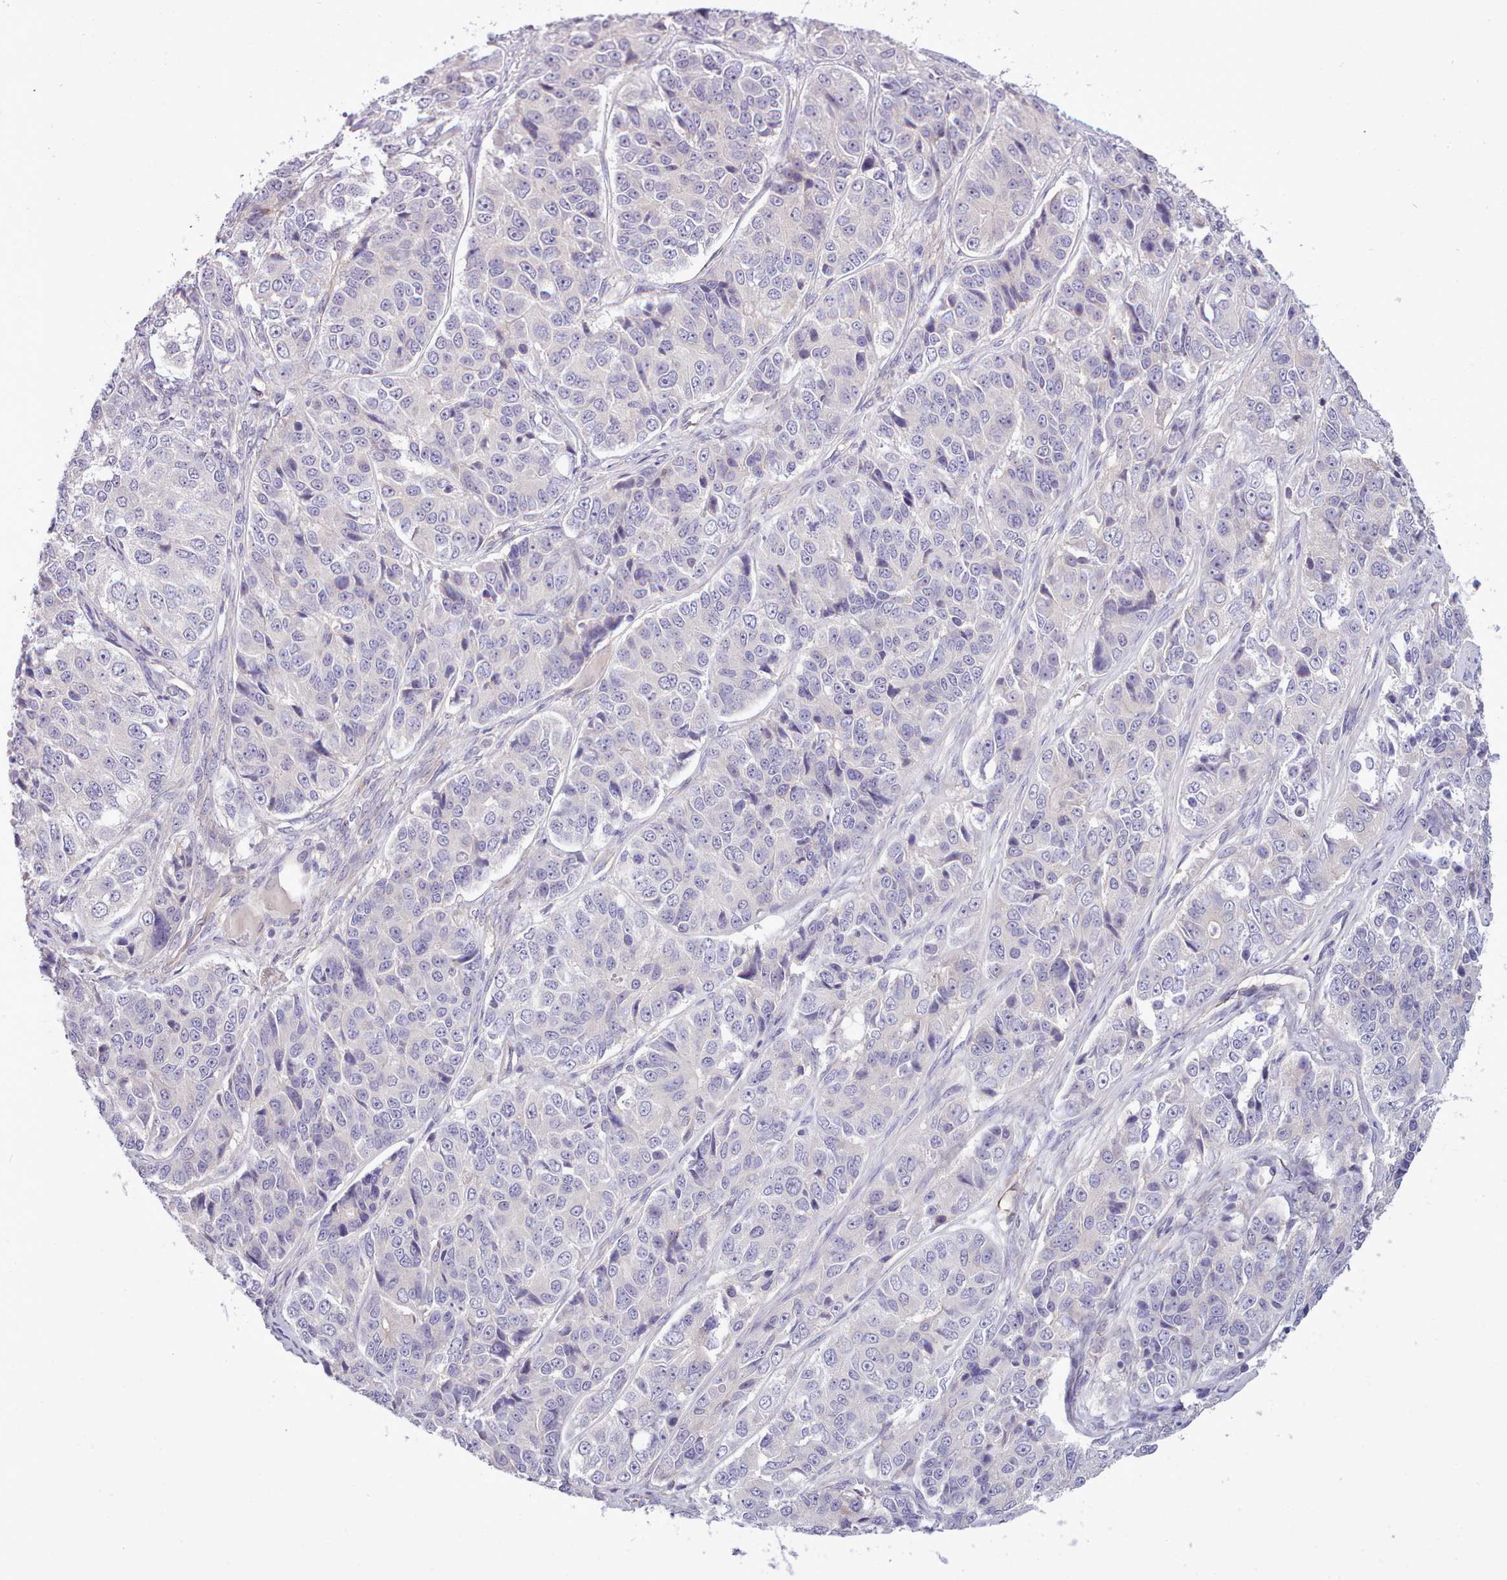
{"staining": {"intensity": "negative", "quantity": "none", "location": "none"}, "tissue": "ovarian cancer", "cell_type": "Tumor cells", "image_type": "cancer", "snomed": [{"axis": "morphology", "description": "Carcinoma, endometroid"}, {"axis": "topography", "description": "Ovary"}], "caption": "Endometroid carcinoma (ovarian) stained for a protein using immunohistochemistry demonstrates no positivity tumor cells.", "gene": "CYP2A13", "patient": {"sex": "female", "age": 51}}